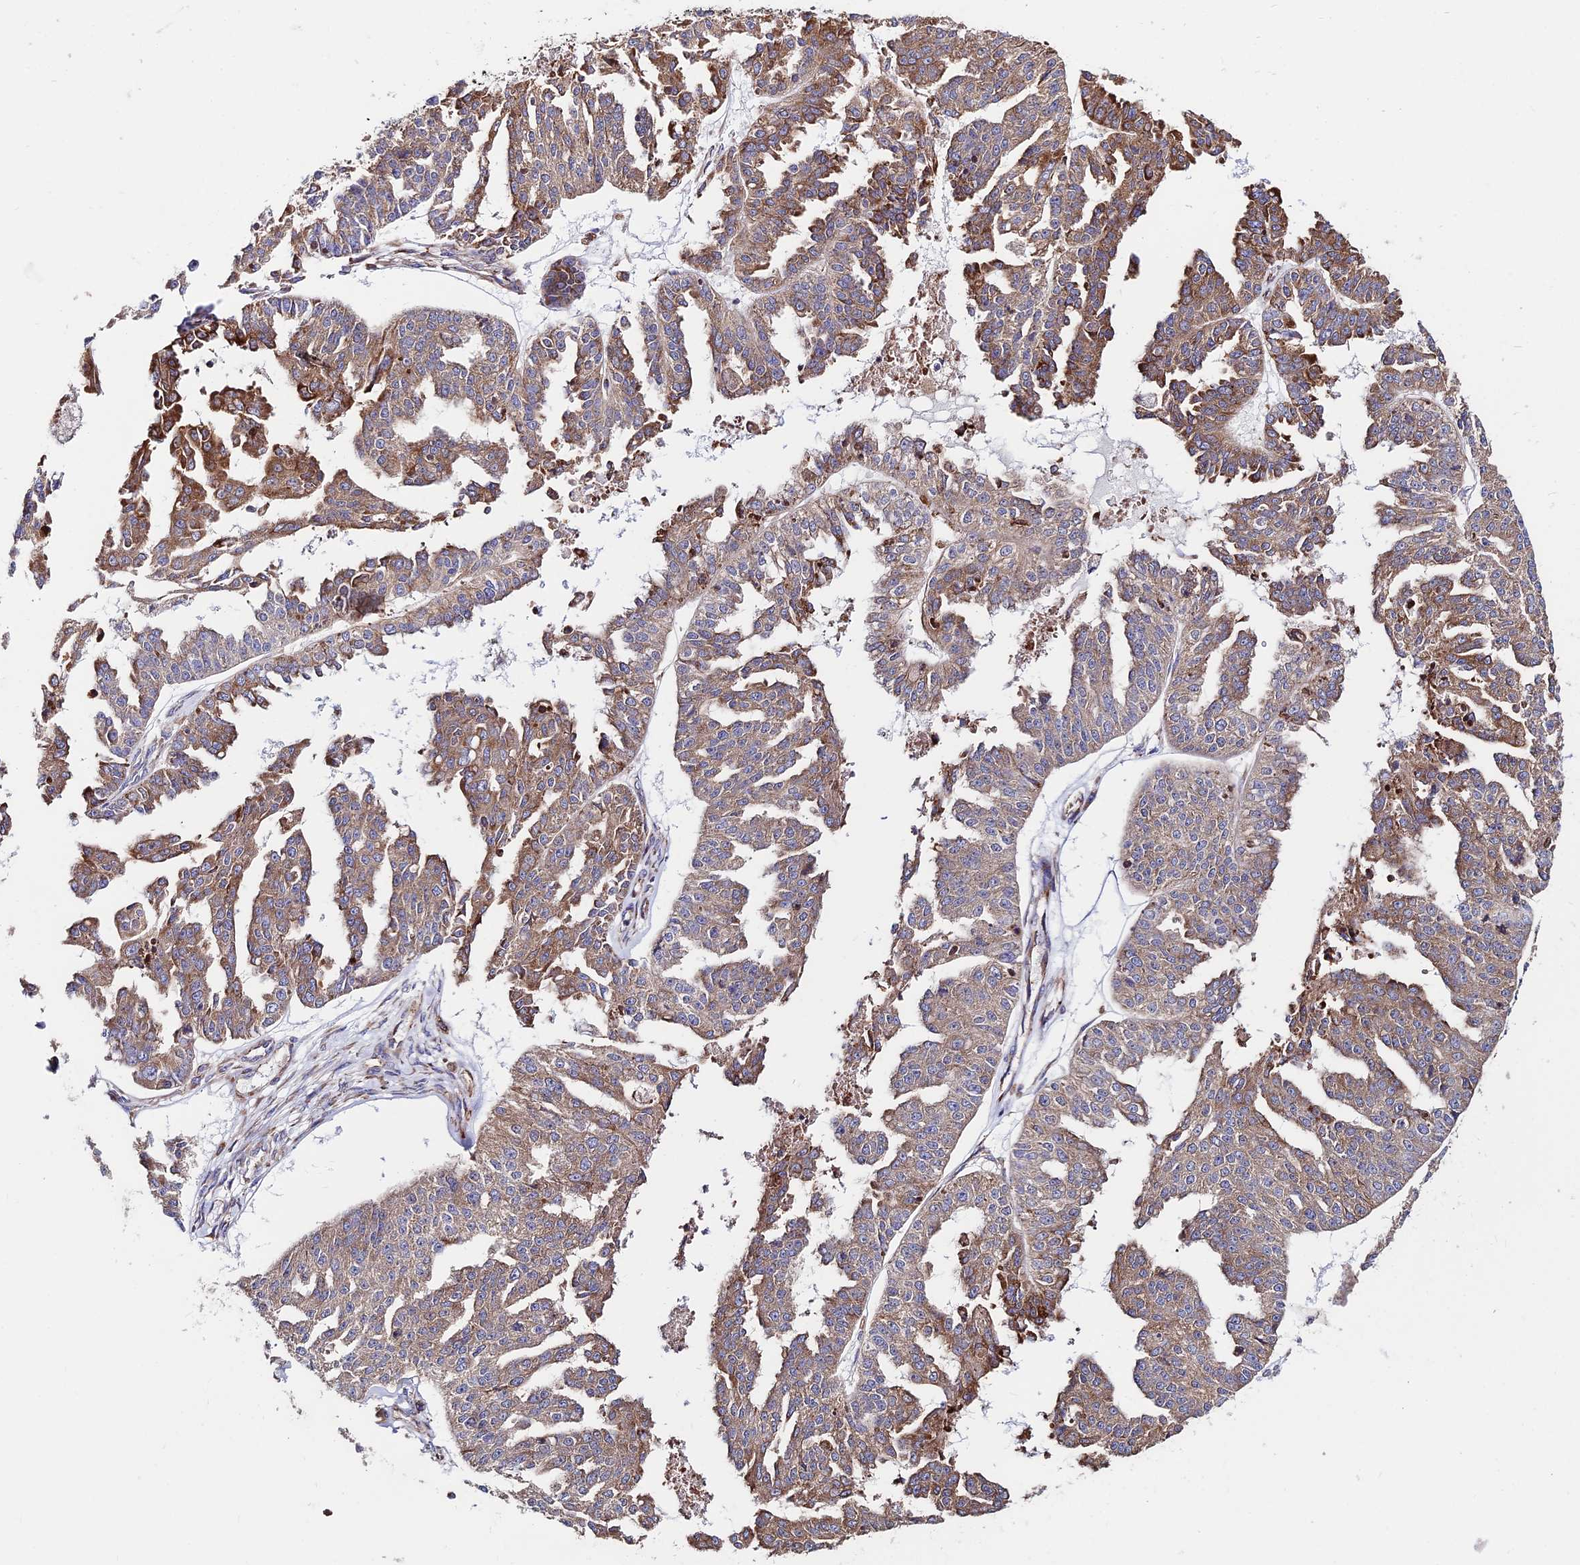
{"staining": {"intensity": "moderate", "quantity": ">75%", "location": "cytoplasmic/membranous"}, "tissue": "ovarian cancer", "cell_type": "Tumor cells", "image_type": "cancer", "snomed": [{"axis": "morphology", "description": "Cystadenocarcinoma, serous, NOS"}, {"axis": "topography", "description": "Ovary"}], "caption": "Moderate cytoplasmic/membranous positivity for a protein is present in about >75% of tumor cells of ovarian cancer using immunohistochemistry (IHC).", "gene": "EIF3K", "patient": {"sex": "female", "age": 58}}